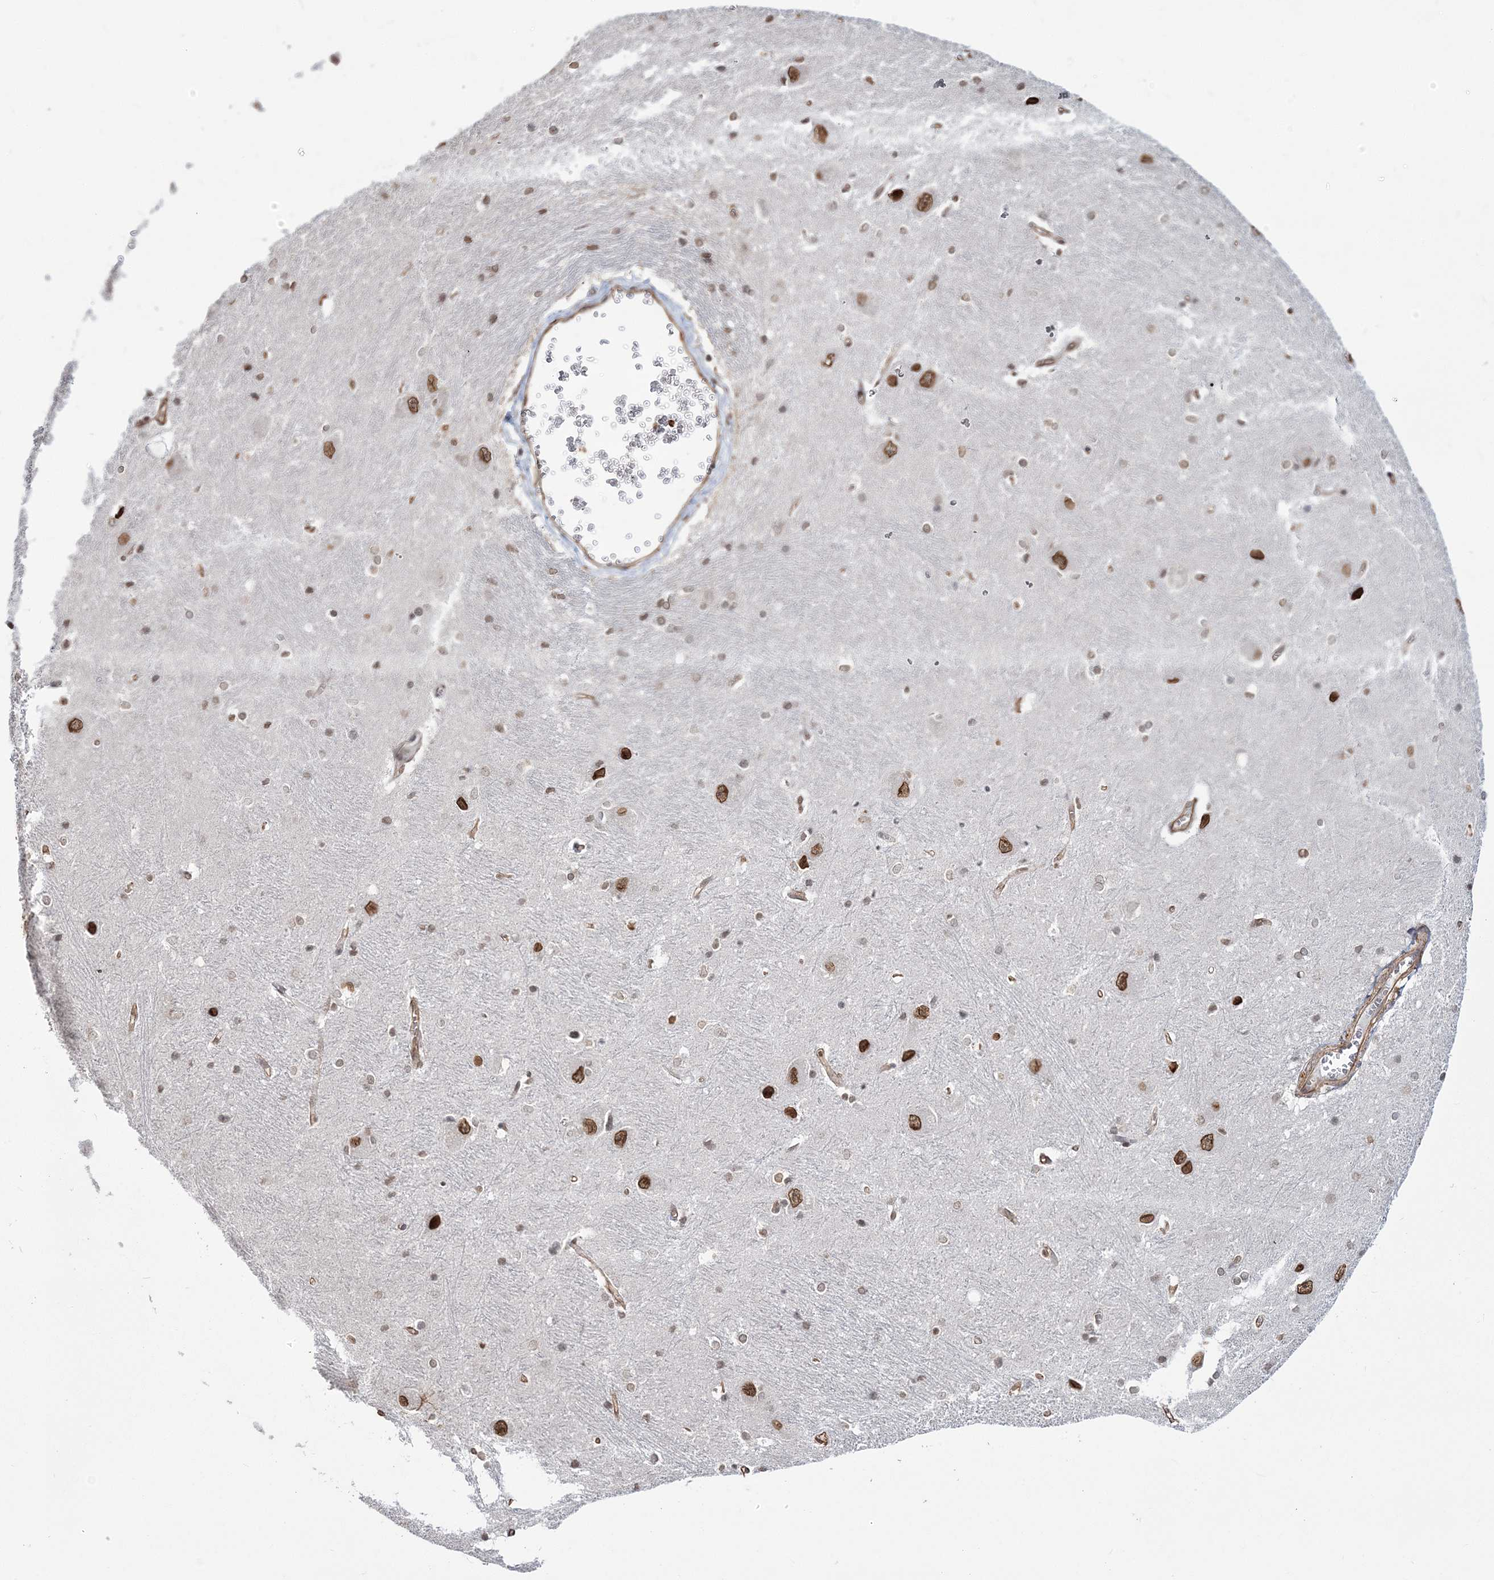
{"staining": {"intensity": "moderate", "quantity": "25%-75%", "location": "nuclear"}, "tissue": "caudate", "cell_type": "Glial cells", "image_type": "normal", "snomed": [{"axis": "morphology", "description": "Normal tissue, NOS"}, {"axis": "topography", "description": "Lateral ventricle wall"}], "caption": "Immunohistochemical staining of unremarkable human caudate reveals medium levels of moderate nuclear positivity in approximately 25%-75% of glial cells. The staining is performed using DAB (3,3'-diaminobenzidine) brown chromogen to label protein expression. The nuclei are counter-stained blue using hematoxylin.", "gene": "ATP11B", "patient": {"sex": "male", "age": 37}}